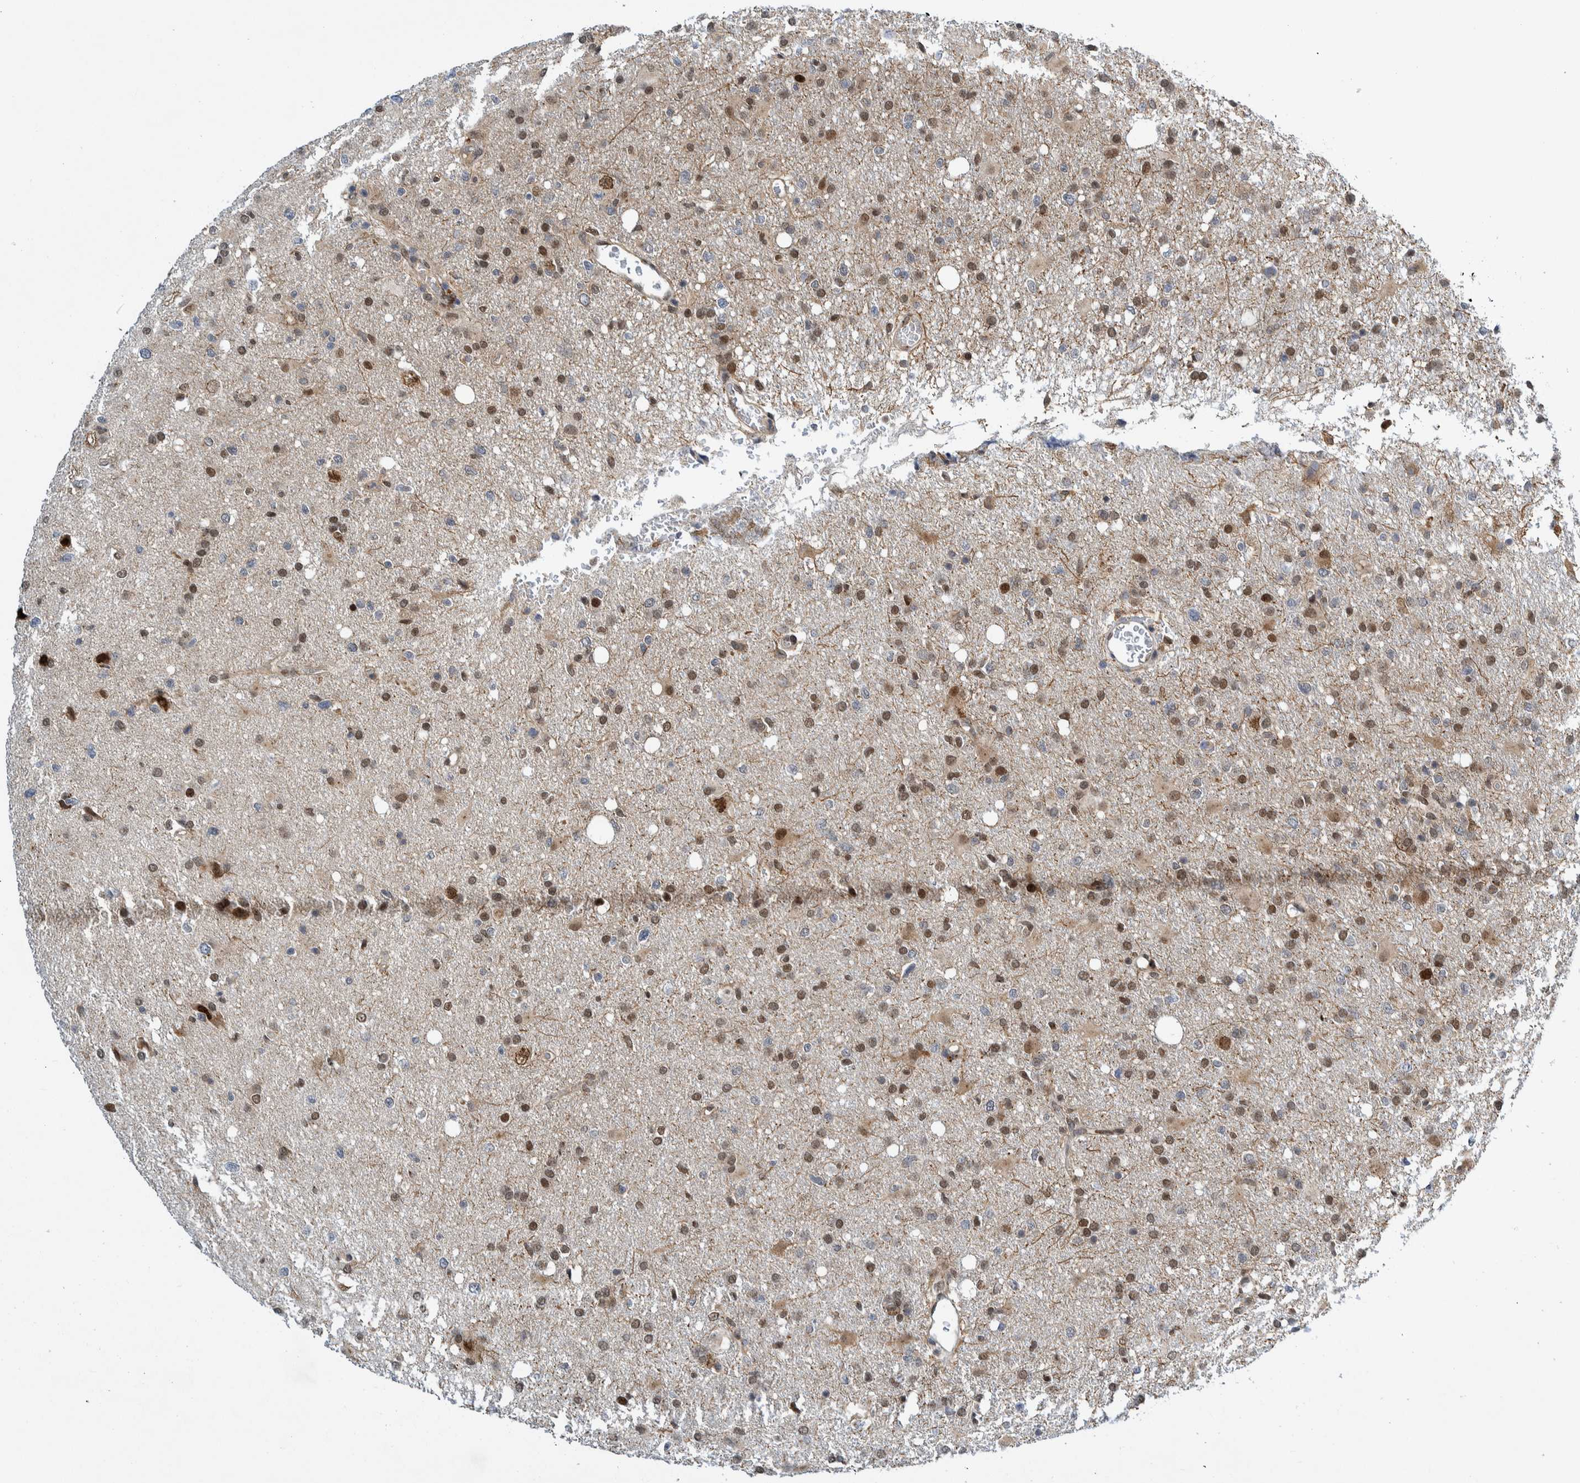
{"staining": {"intensity": "moderate", "quantity": "25%-75%", "location": "nuclear"}, "tissue": "glioma", "cell_type": "Tumor cells", "image_type": "cancer", "snomed": [{"axis": "morphology", "description": "Glioma, malignant, High grade"}, {"axis": "topography", "description": "Brain"}], "caption": "The micrograph demonstrates staining of malignant glioma (high-grade), revealing moderate nuclear protein positivity (brown color) within tumor cells. (DAB (3,3'-diaminobenzidine) IHC, brown staining for protein, blue staining for nuclei).", "gene": "CCDC57", "patient": {"sex": "female", "age": 57}}